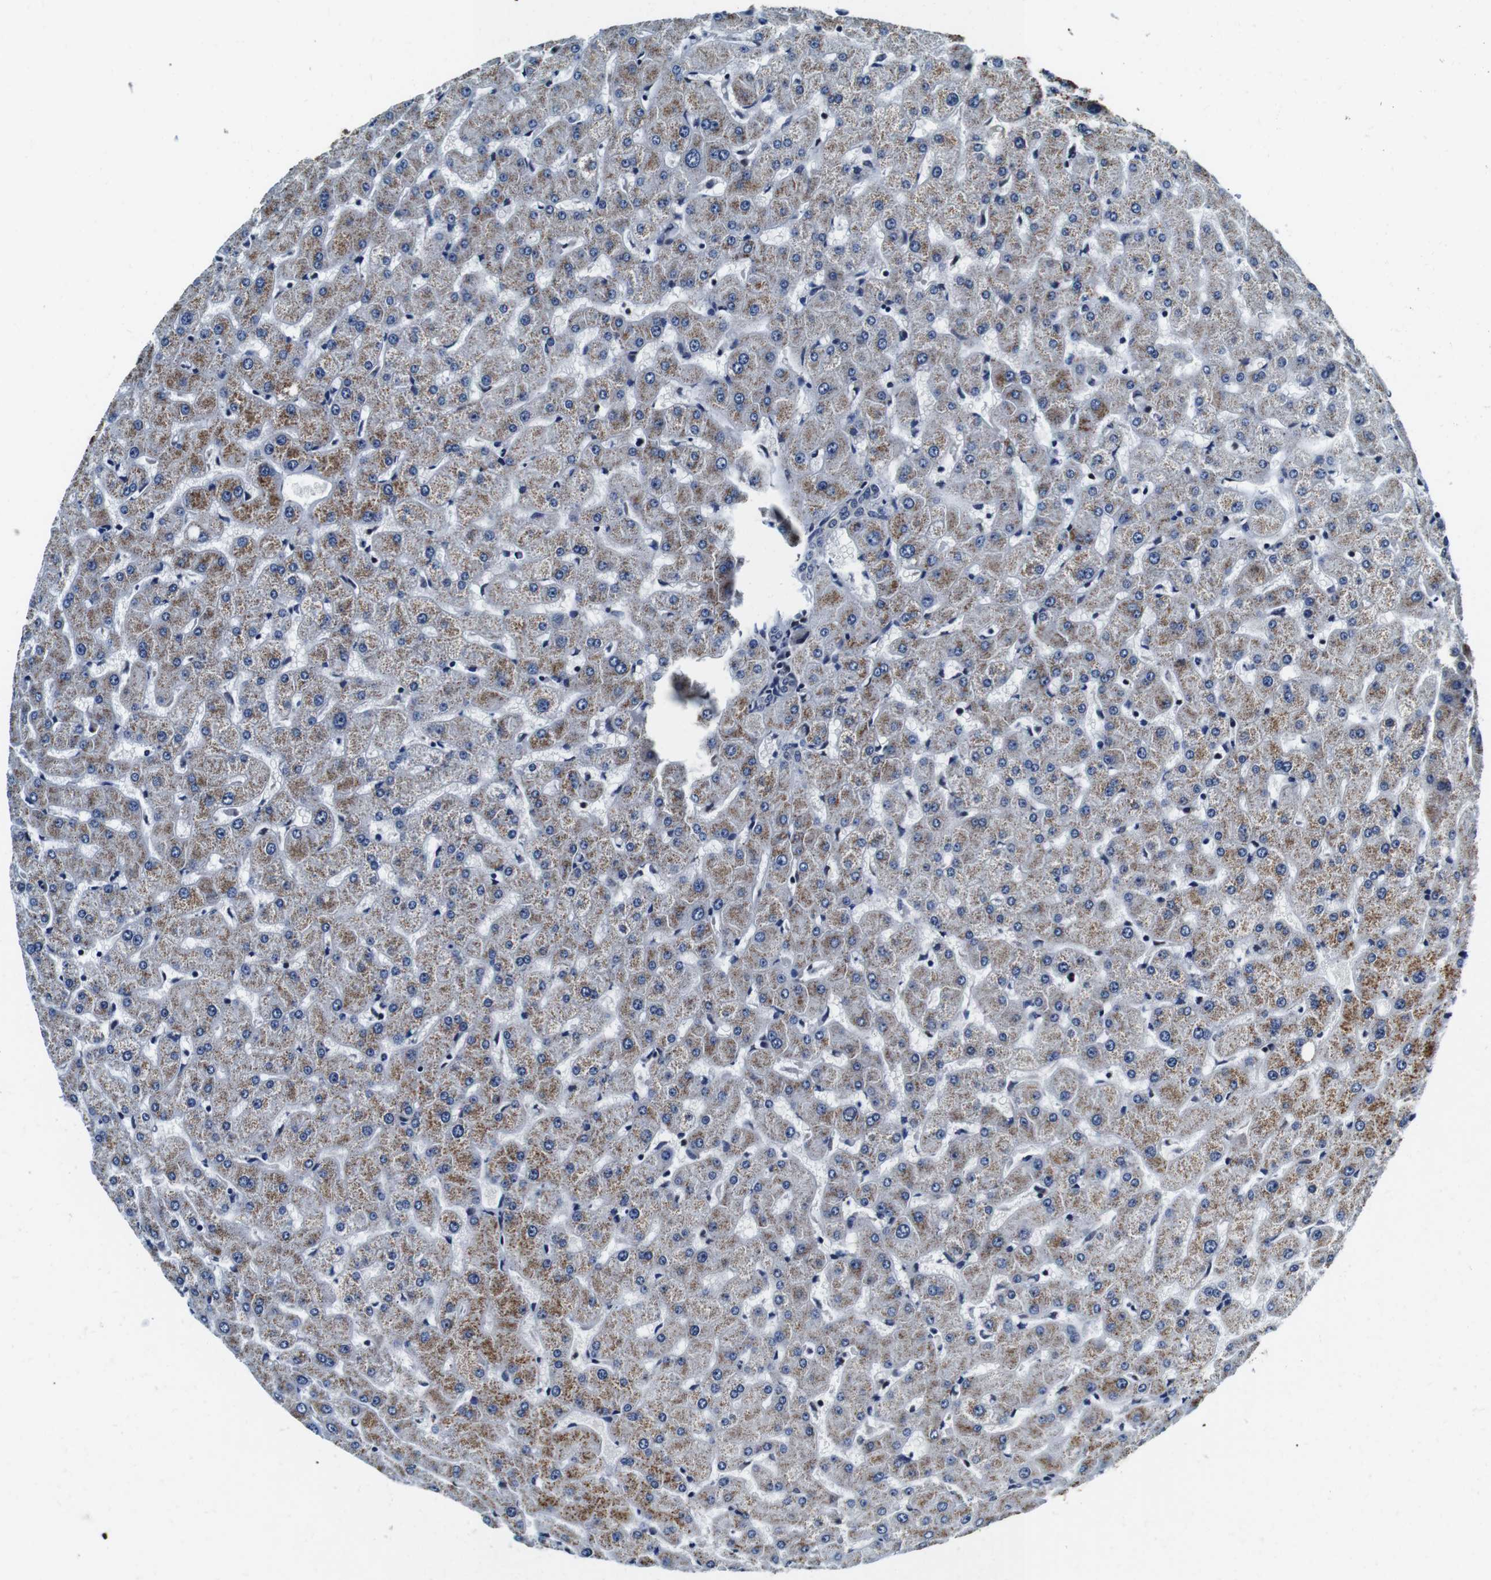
{"staining": {"intensity": "negative", "quantity": "none", "location": "none"}, "tissue": "liver", "cell_type": "Cholangiocytes", "image_type": "normal", "snomed": [{"axis": "morphology", "description": "Normal tissue, NOS"}, {"axis": "topography", "description": "Liver"}], "caption": "A high-resolution micrograph shows IHC staining of normal liver, which shows no significant expression in cholangiocytes.", "gene": "FAR2", "patient": {"sex": "female", "age": 63}}